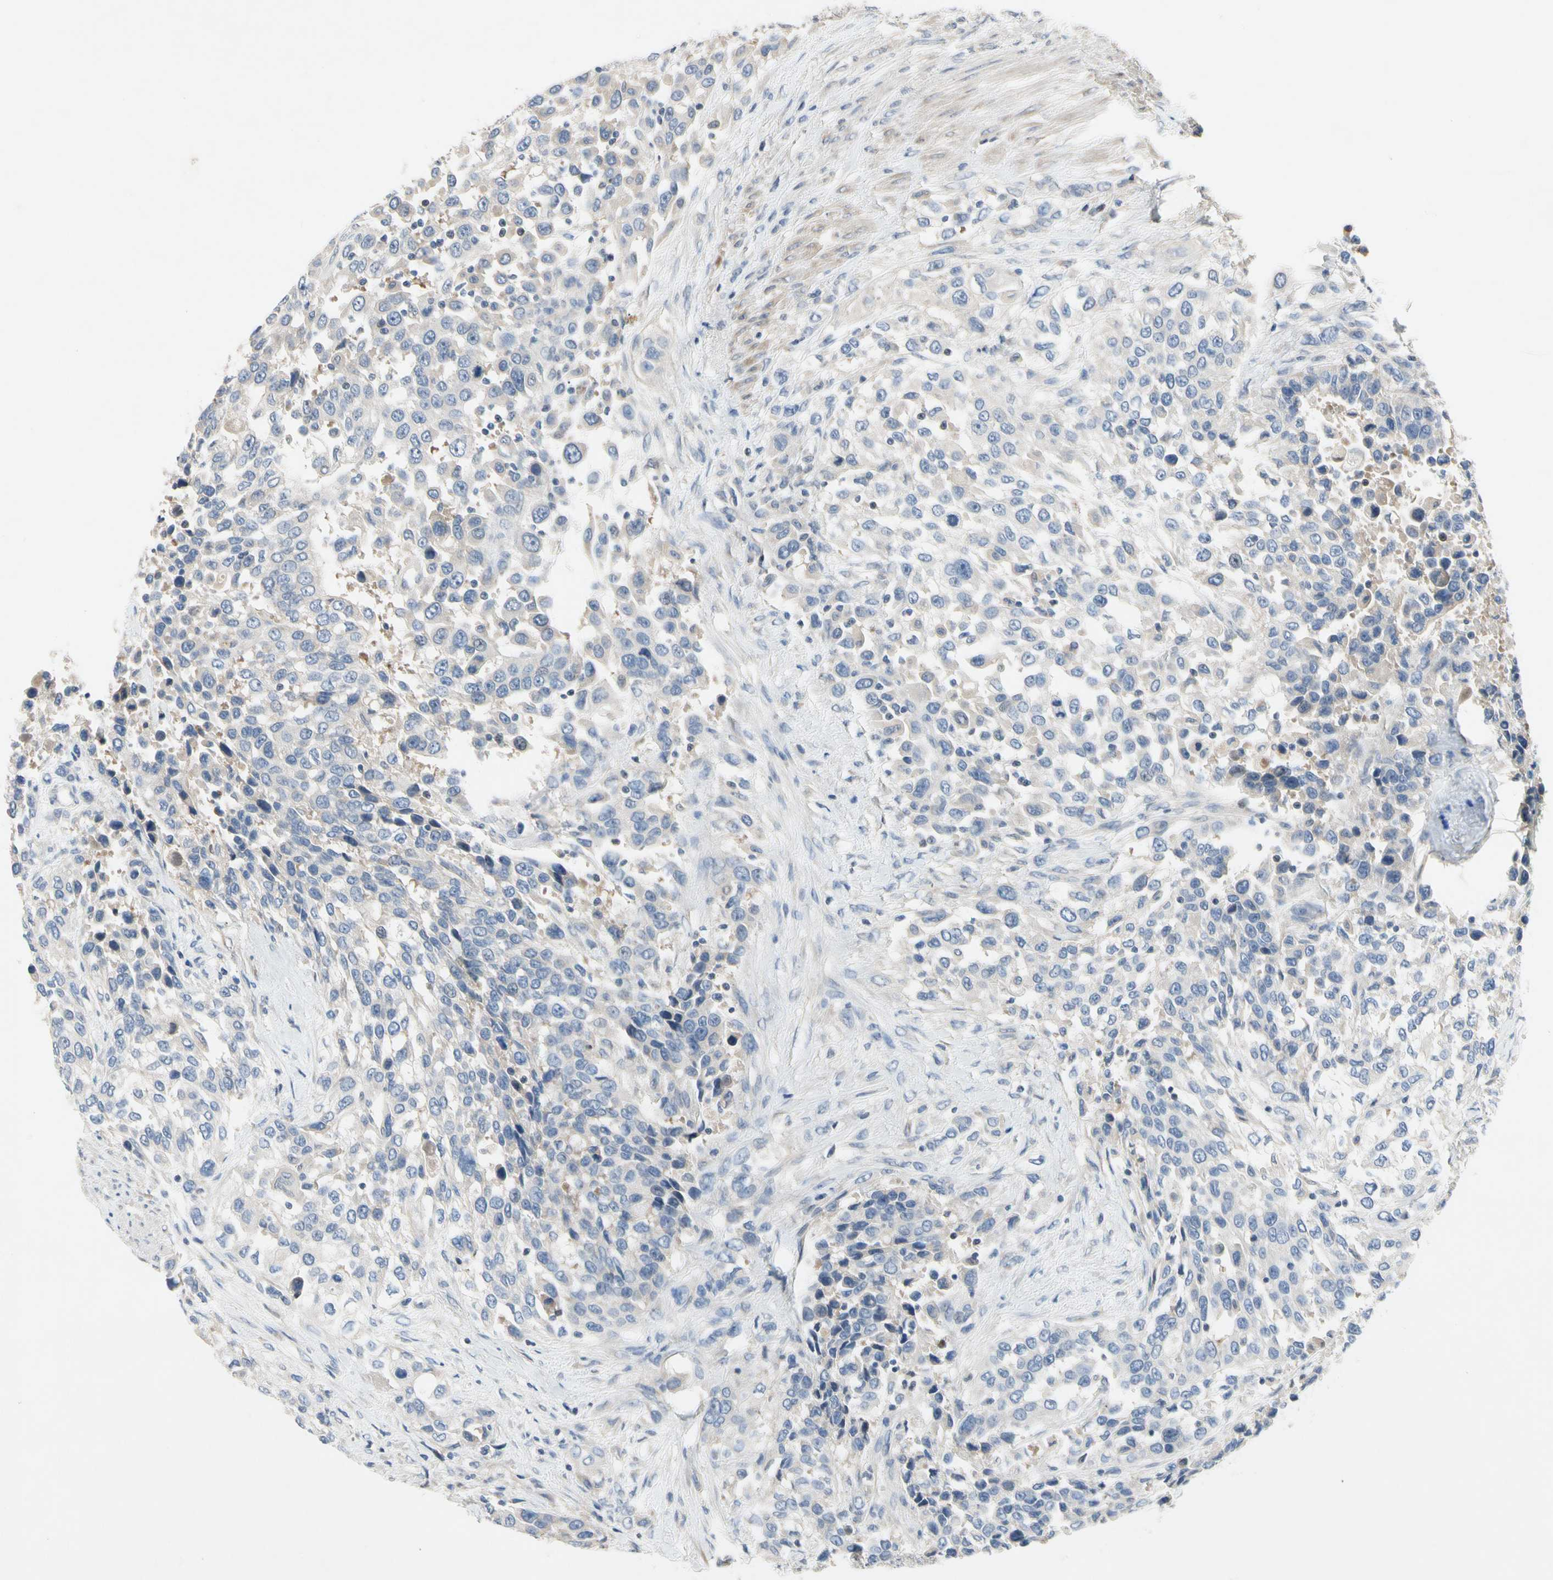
{"staining": {"intensity": "negative", "quantity": "none", "location": "none"}, "tissue": "urothelial cancer", "cell_type": "Tumor cells", "image_type": "cancer", "snomed": [{"axis": "morphology", "description": "Urothelial carcinoma, High grade"}, {"axis": "topography", "description": "Urinary bladder"}], "caption": "Photomicrograph shows no significant protein positivity in tumor cells of urothelial cancer. The staining was performed using DAB (3,3'-diaminobenzidine) to visualize the protein expression in brown, while the nuclei were stained in blue with hematoxylin (Magnification: 20x).", "gene": "GAS6", "patient": {"sex": "female", "age": 80}}